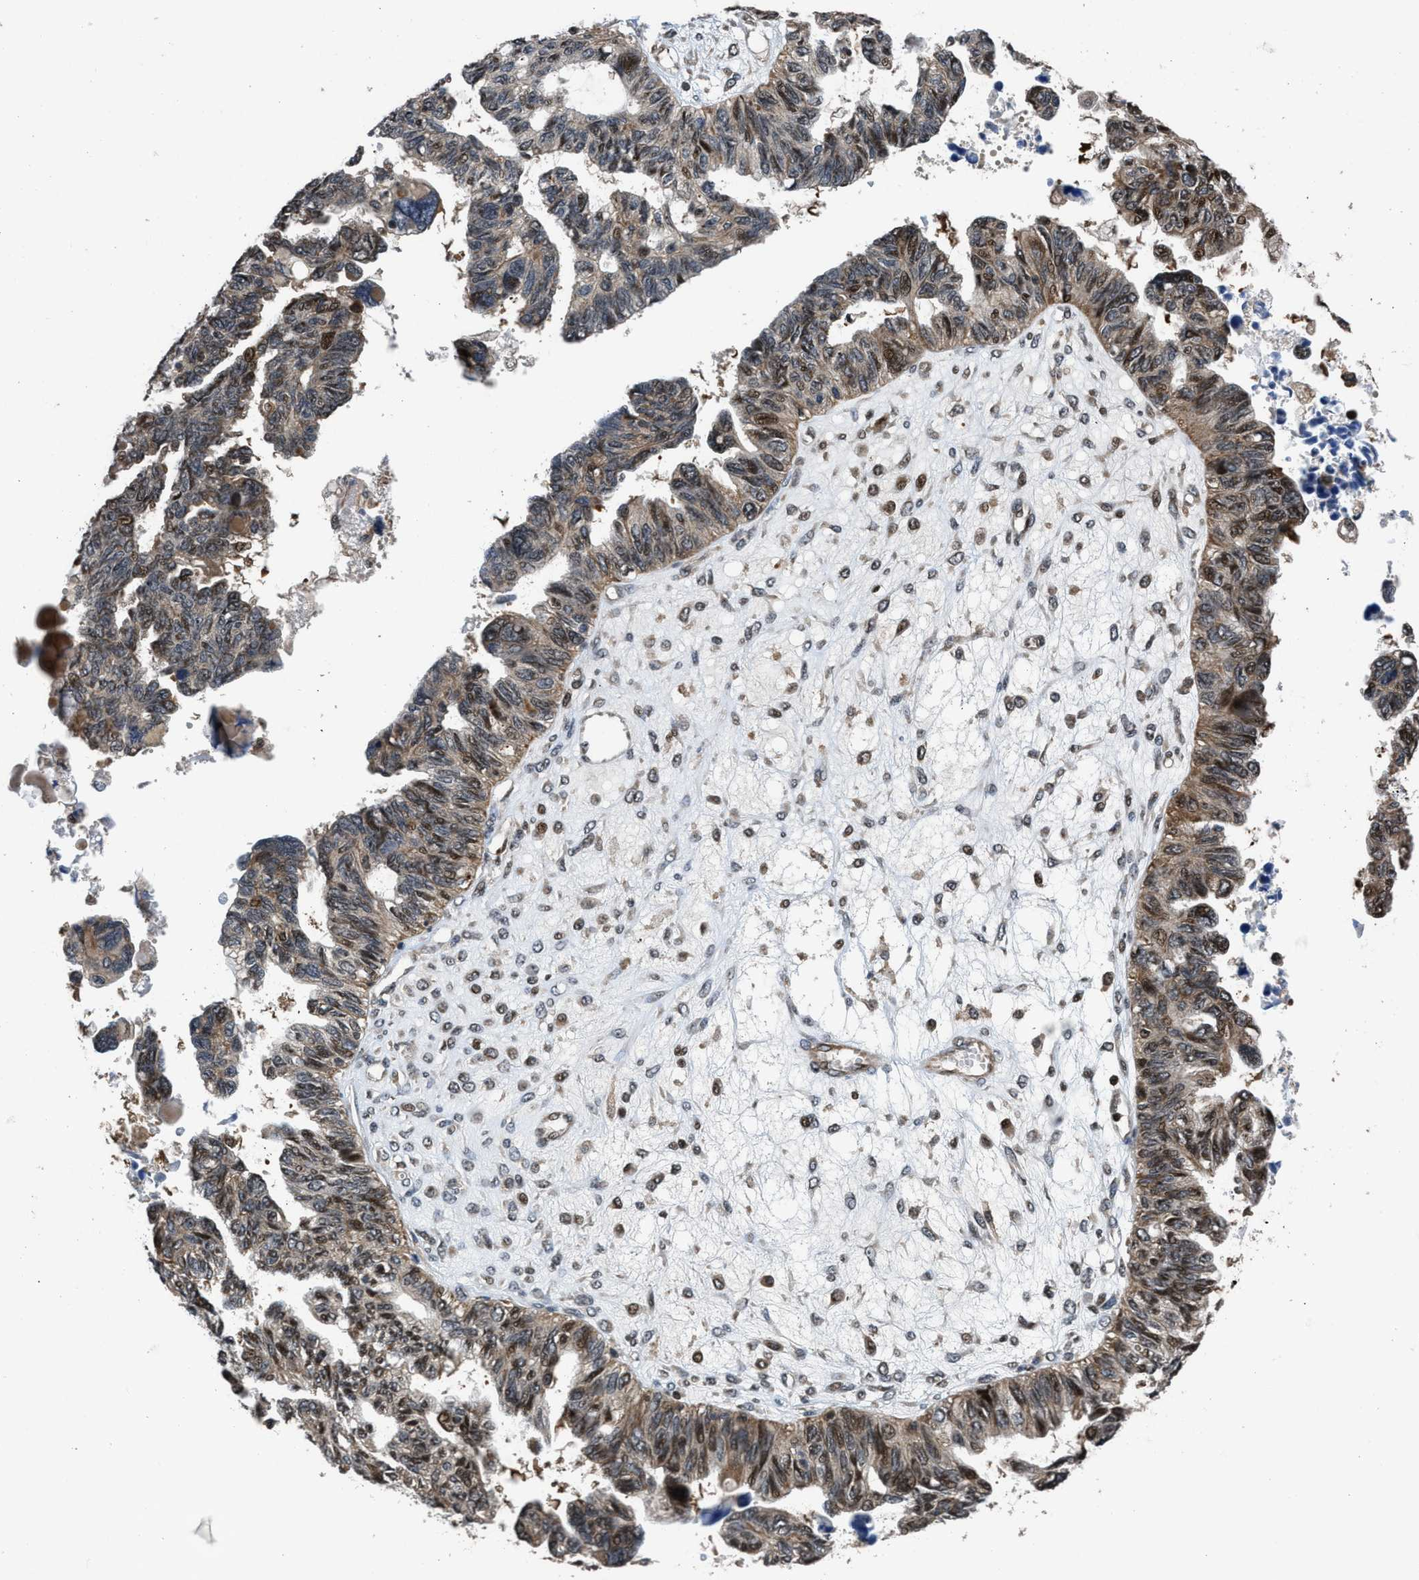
{"staining": {"intensity": "moderate", "quantity": ">75%", "location": "cytoplasmic/membranous,nuclear"}, "tissue": "ovarian cancer", "cell_type": "Tumor cells", "image_type": "cancer", "snomed": [{"axis": "morphology", "description": "Cystadenocarcinoma, serous, NOS"}, {"axis": "topography", "description": "Ovary"}], "caption": "Human ovarian cancer (serous cystadenocarcinoma) stained with a protein marker exhibits moderate staining in tumor cells.", "gene": "CTBS", "patient": {"sex": "female", "age": 79}}